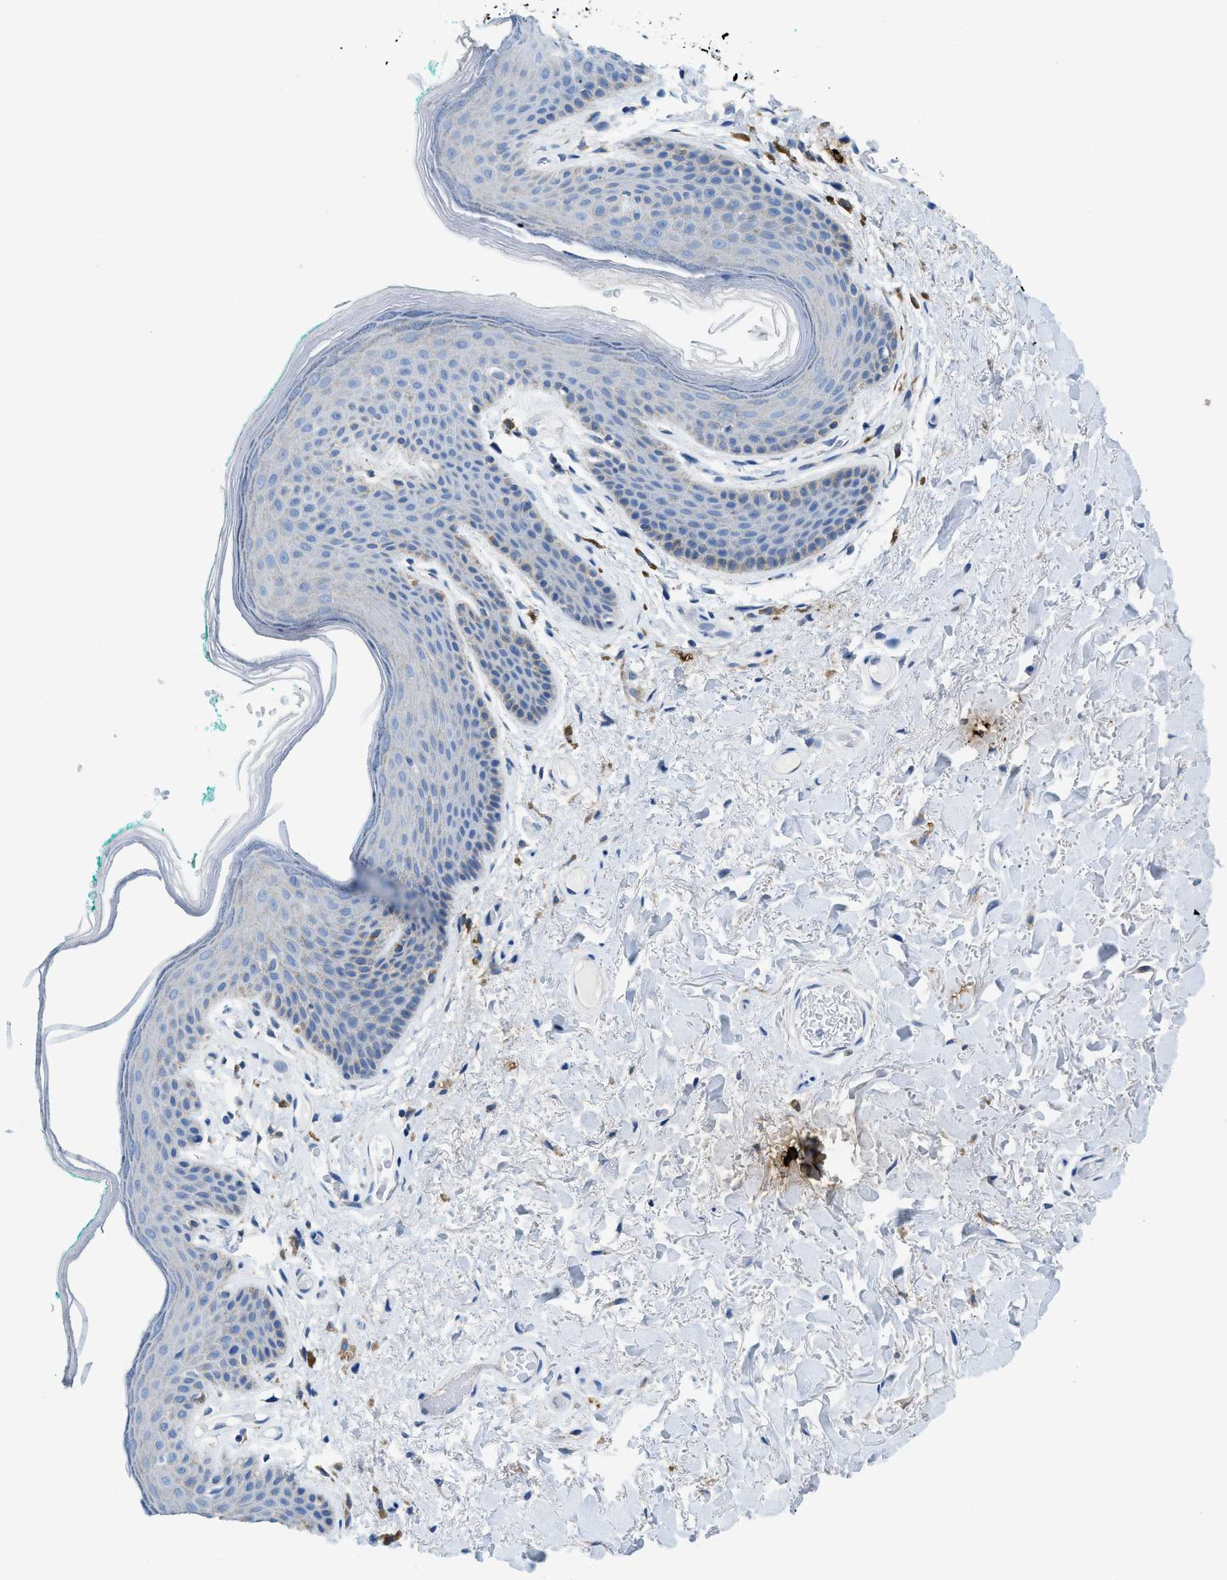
{"staining": {"intensity": "negative", "quantity": "none", "location": "none"}, "tissue": "skin", "cell_type": "Epidermal cells", "image_type": "normal", "snomed": [{"axis": "morphology", "description": "Normal tissue, NOS"}, {"axis": "topography", "description": "Anal"}], "caption": "Photomicrograph shows no protein expression in epidermal cells of benign skin. (DAB (3,3'-diaminobenzidine) IHC with hematoxylin counter stain).", "gene": "TPSAB1", "patient": {"sex": "male", "age": 74}}